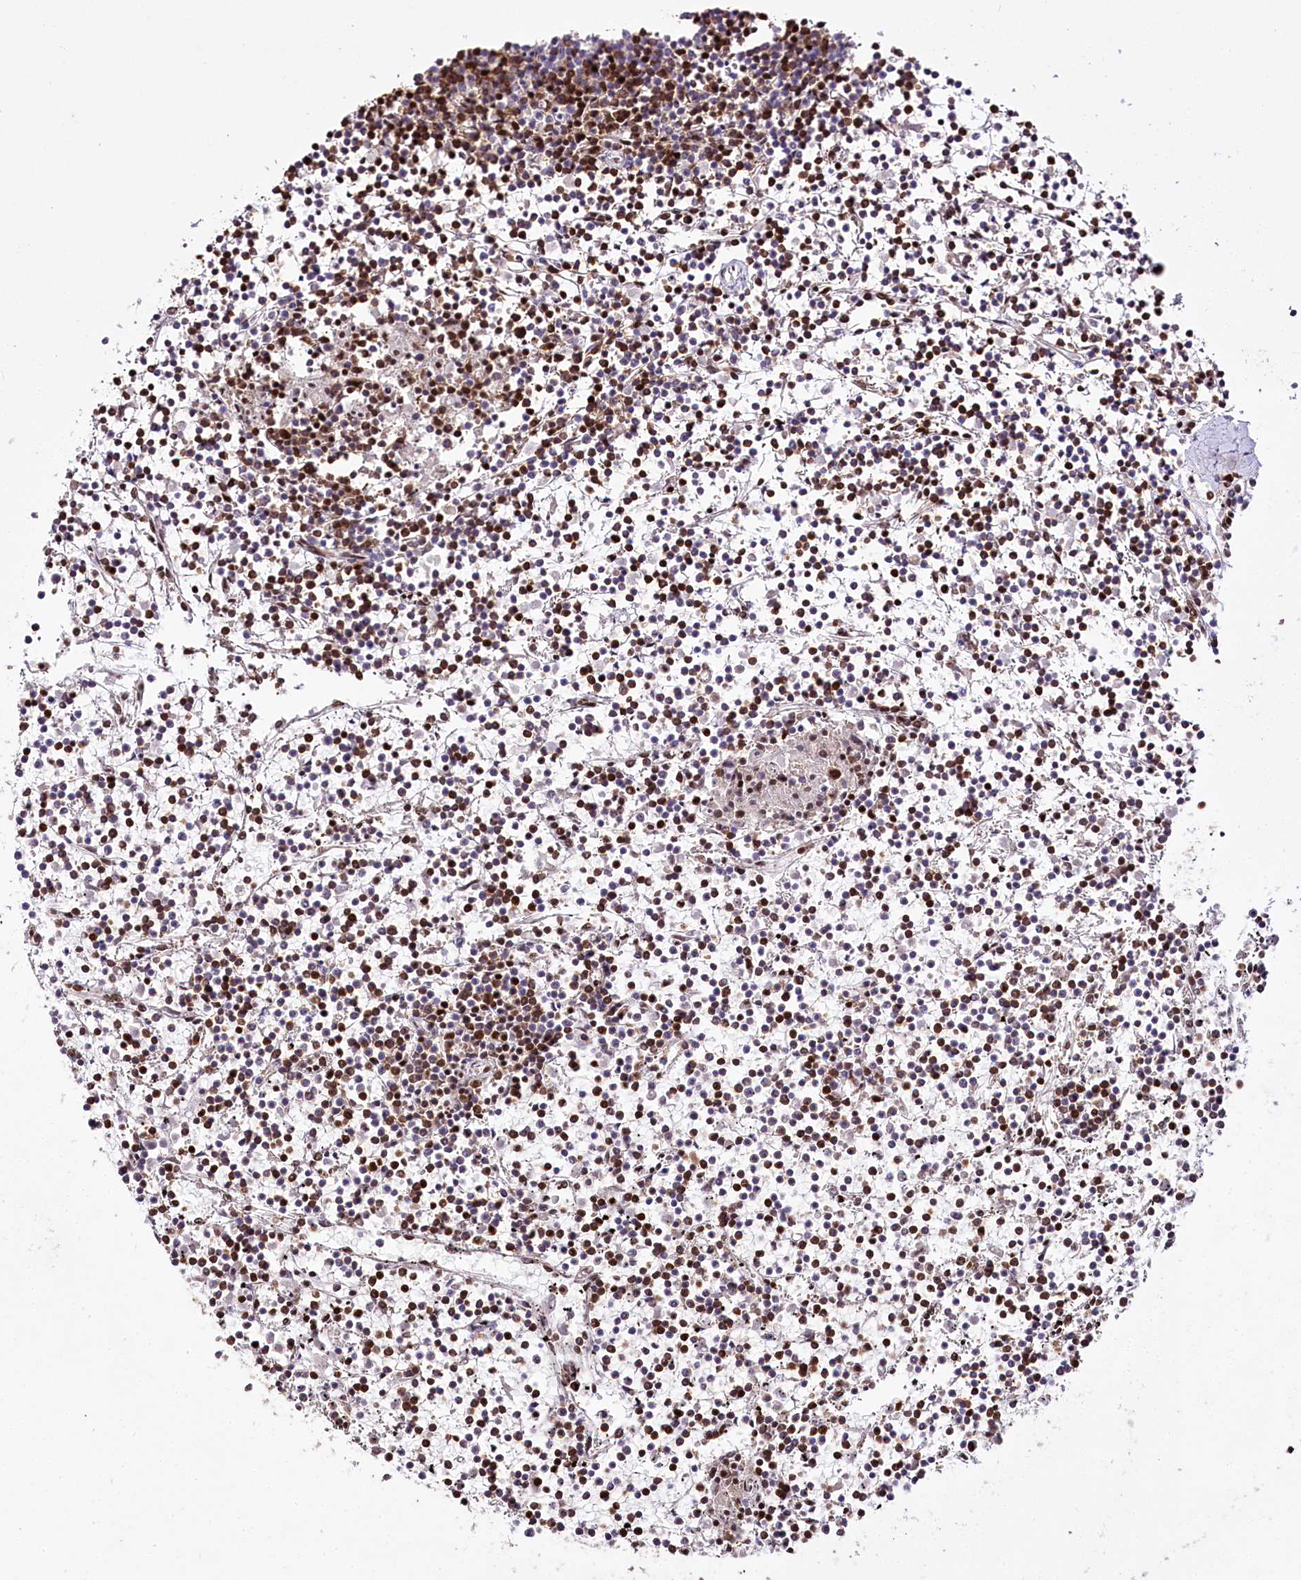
{"staining": {"intensity": "strong", "quantity": "25%-75%", "location": "cytoplasmic/membranous,nuclear"}, "tissue": "lymphoma", "cell_type": "Tumor cells", "image_type": "cancer", "snomed": [{"axis": "morphology", "description": "Malignant lymphoma, non-Hodgkin's type, Low grade"}, {"axis": "topography", "description": "Spleen"}], "caption": "Immunohistochemical staining of low-grade malignant lymphoma, non-Hodgkin's type reveals high levels of strong cytoplasmic/membranous and nuclear protein positivity in about 25%-75% of tumor cells.", "gene": "SMARCE1", "patient": {"sex": "female", "age": 19}}